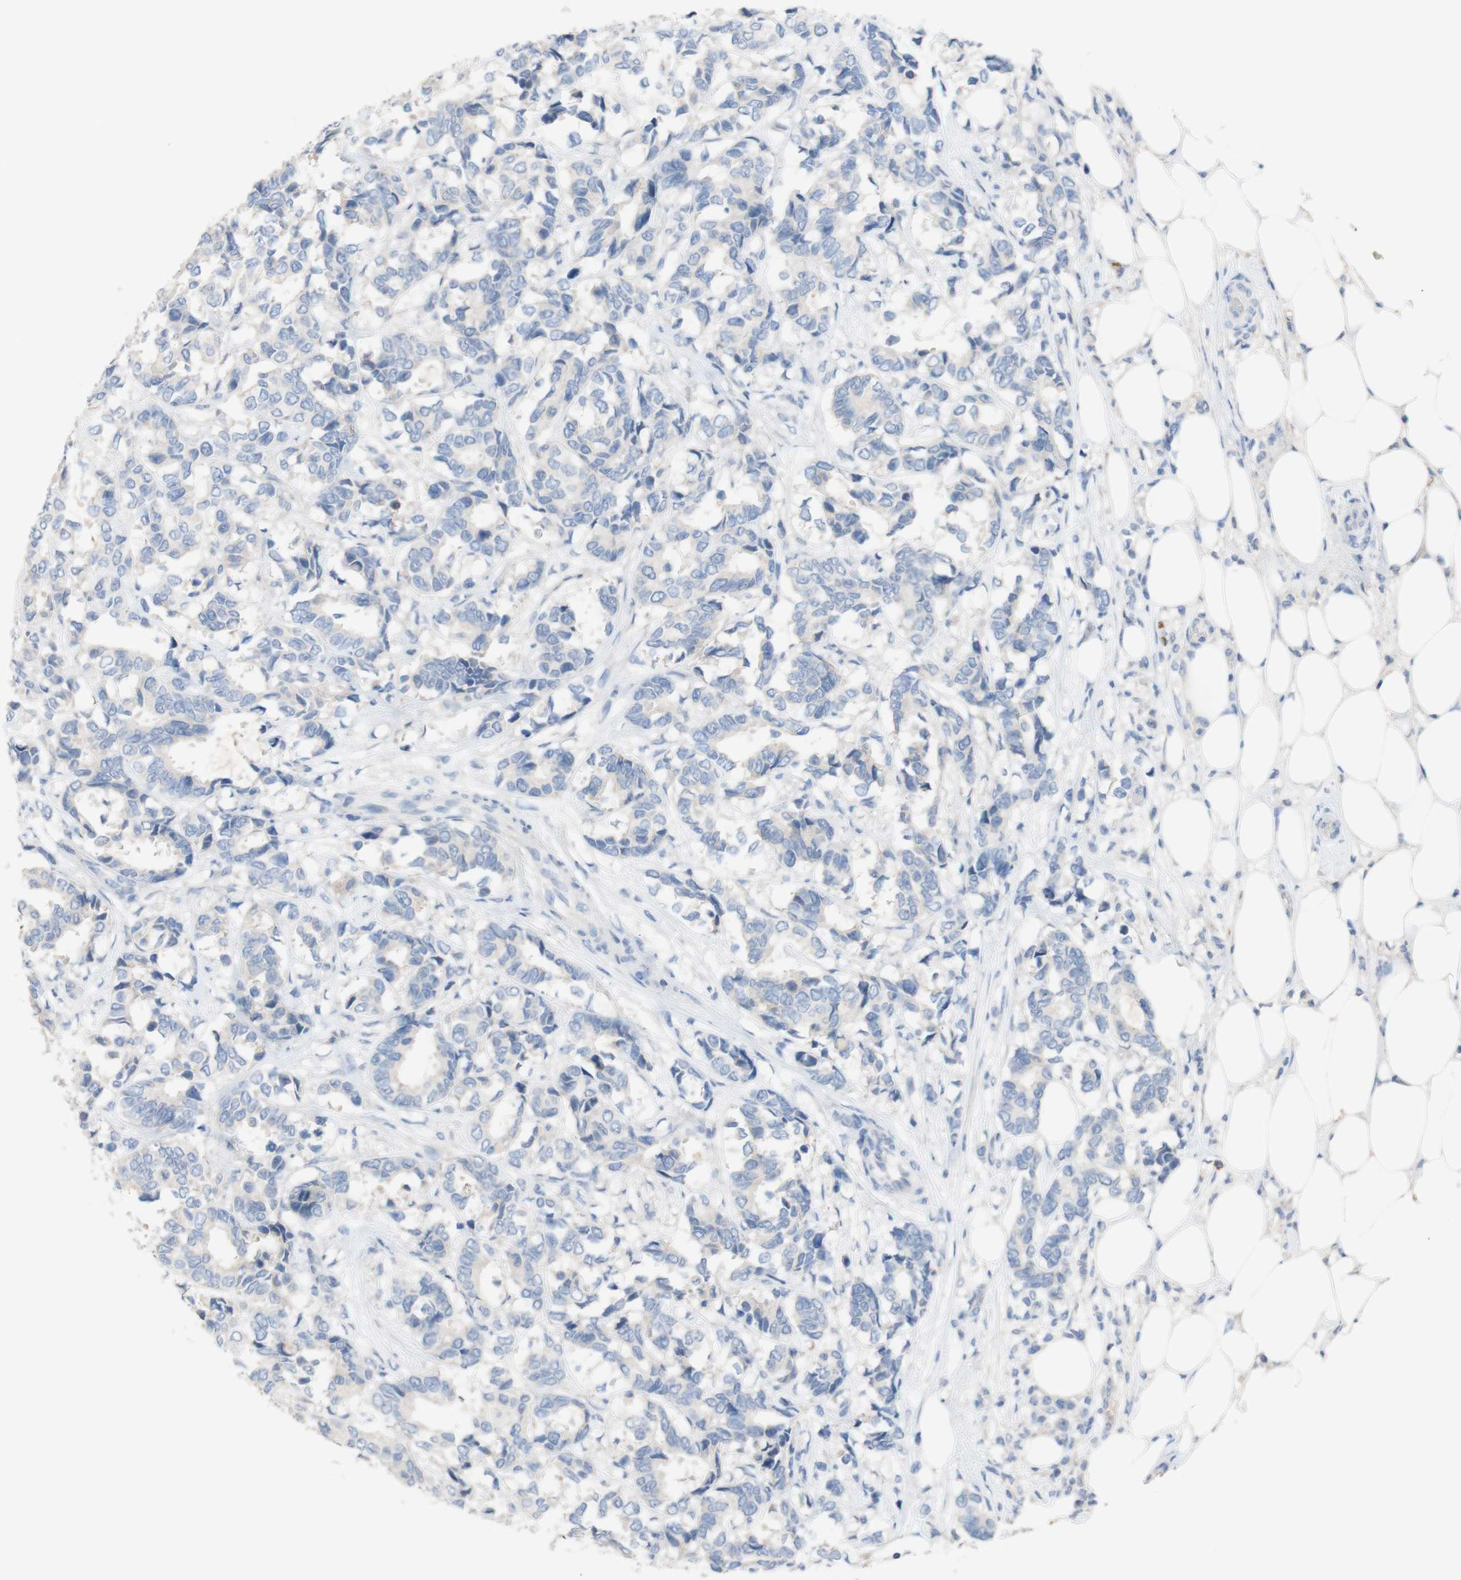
{"staining": {"intensity": "negative", "quantity": "none", "location": "none"}, "tissue": "breast cancer", "cell_type": "Tumor cells", "image_type": "cancer", "snomed": [{"axis": "morphology", "description": "Duct carcinoma"}, {"axis": "topography", "description": "Breast"}], "caption": "This is an IHC photomicrograph of breast intraductal carcinoma. There is no staining in tumor cells.", "gene": "PACSIN1", "patient": {"sex": "female", "age": 87}}